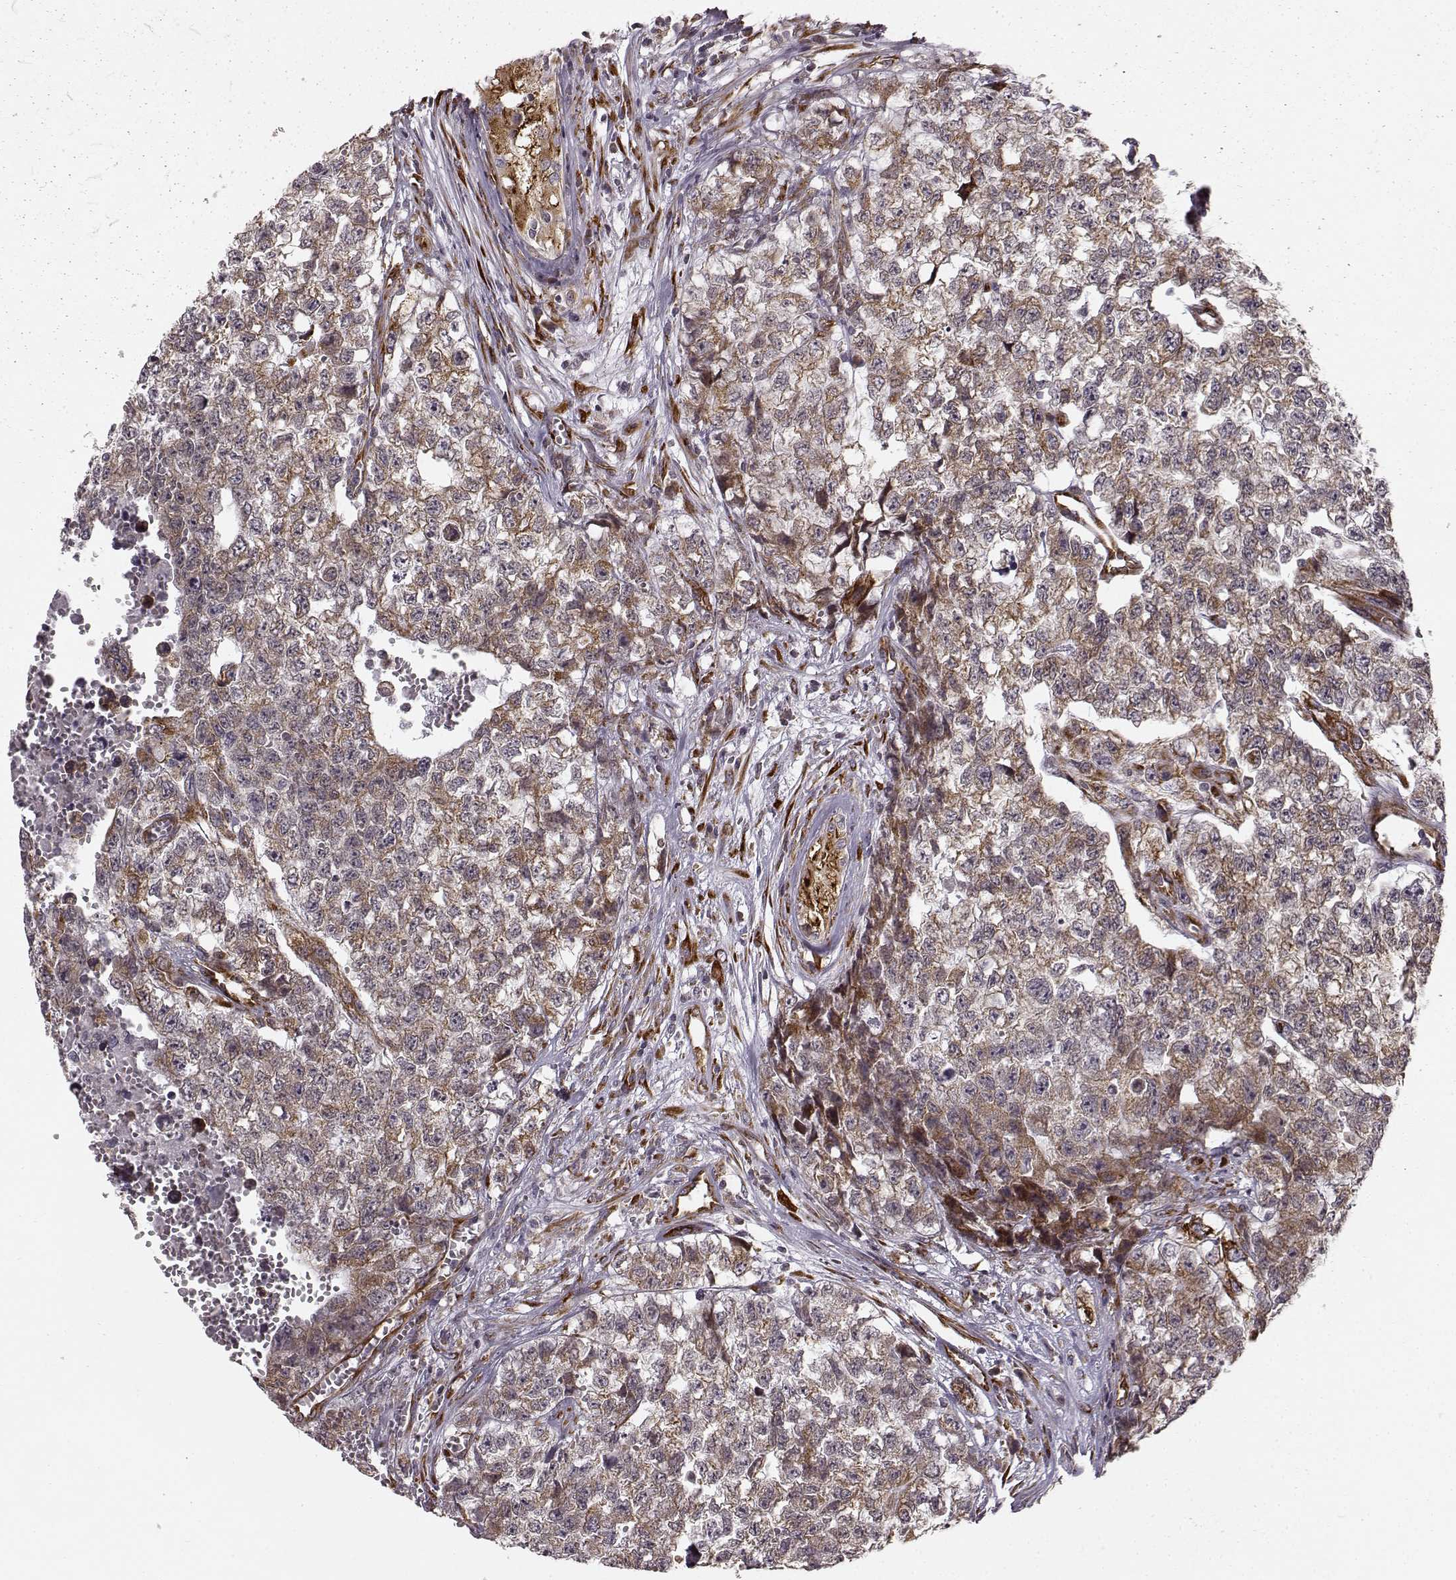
{"staining": {"intensity": "weak", "quantity": ">75%", "location": "cytoplasmic/membranous"}, "tissue": "testis cancer", "cell_type": "Tumor cells", "image_type": "cancer", "snomed": [{"axis": "morphology", "description": "Seminoma, NOS"}, {"axis": "morphology", "description": "Carcinoma, Embryonal, NOS"}, {"axis": "topography", "description": "Testis"}], "caption": "Immunohistochemical staining of testis cancer (embryonal carcinoma) demonstrates weak cytoplasmic/membranous protein expression in approximately >75% of tumor cells.", "gene": "TMEM14A", "patient": {"sex": "male", "age": 22}}